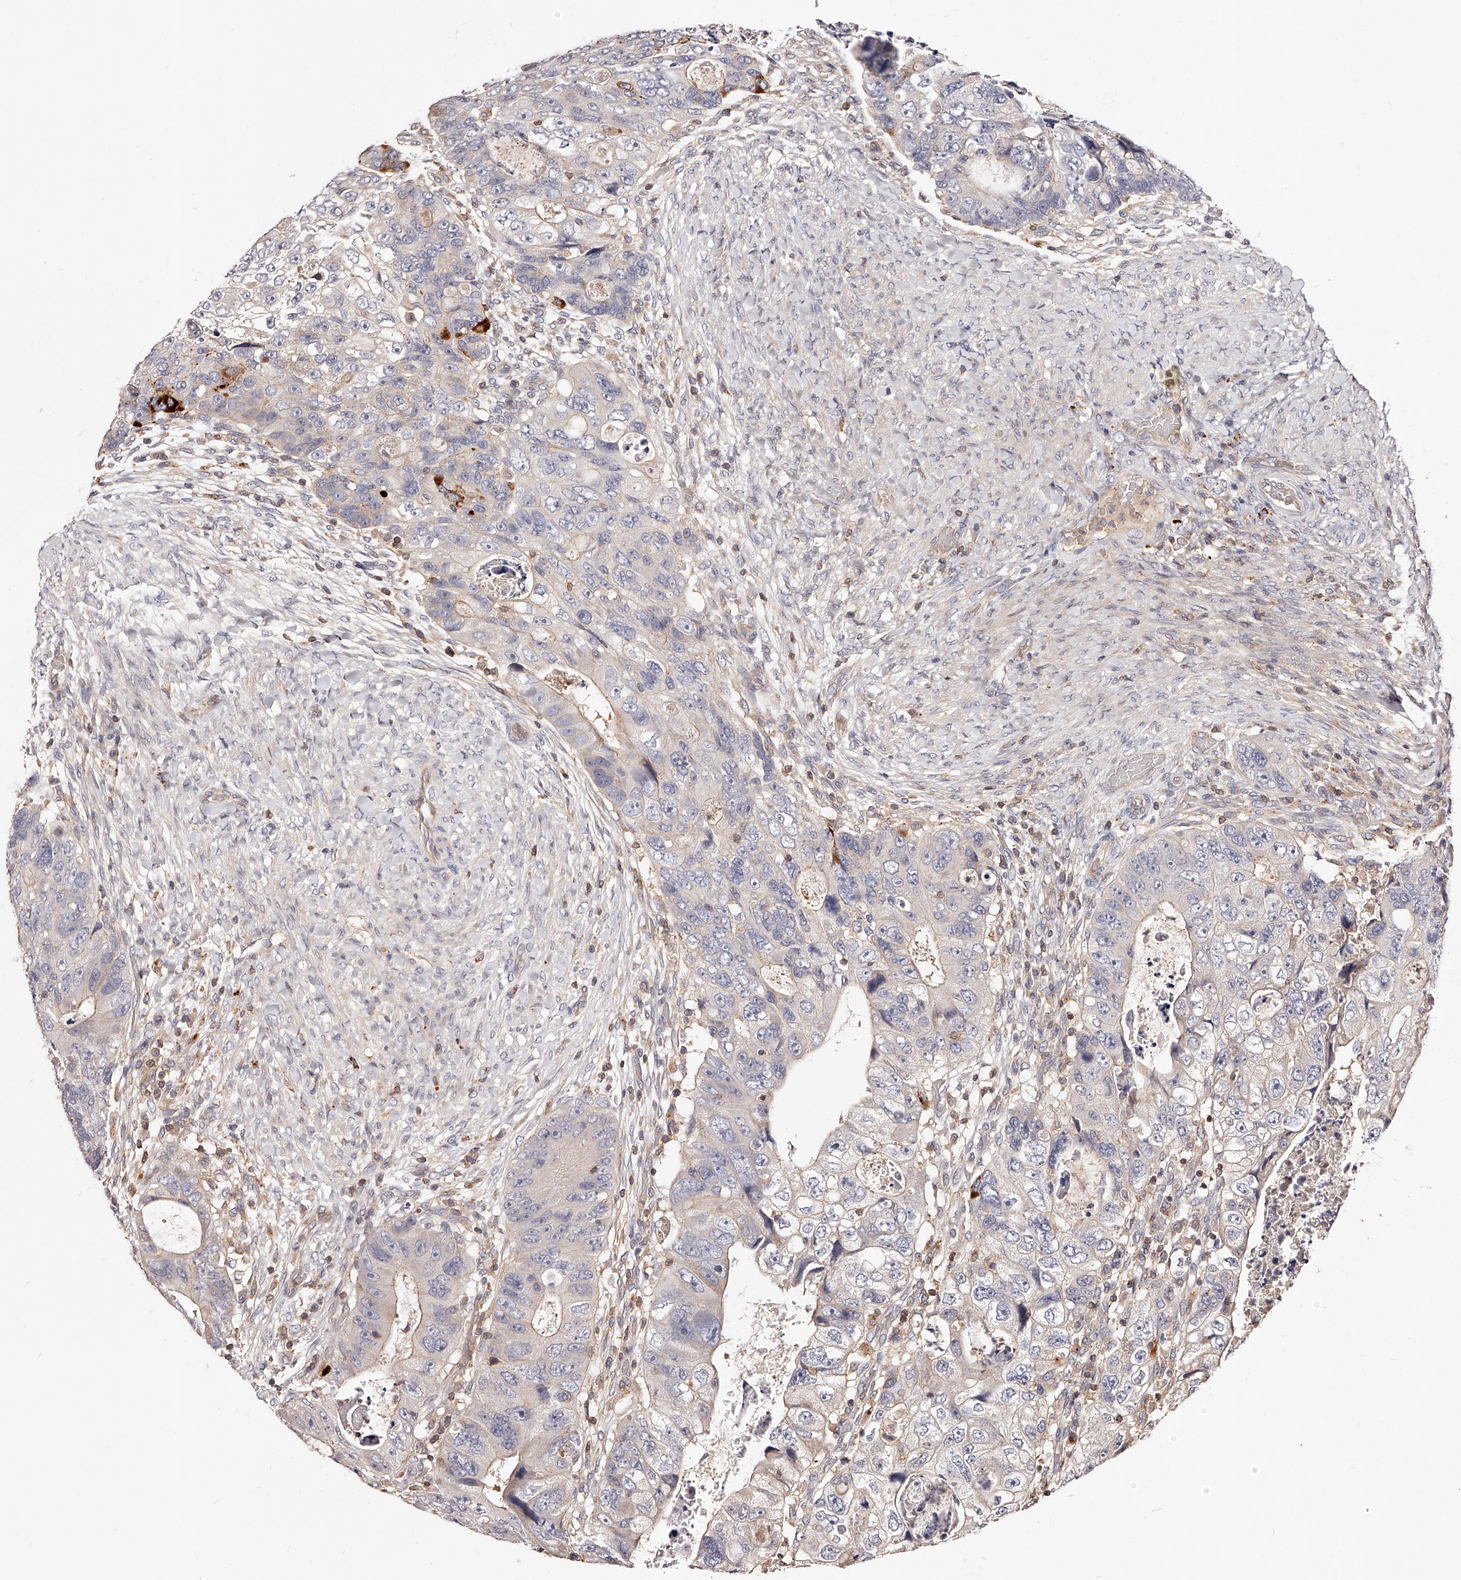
{"staining": {"intensity": "negative", "quantity": "none", "location": "none"}, "tissue": "colorectal cancer", "cell_type": "Tumor cells", "image_type": "cancer", "snomed": [{"axis": "morphology", "description": "Adenocarcinoma, NOS"}, {"axis": "topography", "description": "Rectum"}], "caption": "Human adenocarcinoma (colorectal) stained for a protein using IHC shows no expression in tumor cells.", "gene": "PHACTR1", "patient": {"sex": "male", "age": 59}}